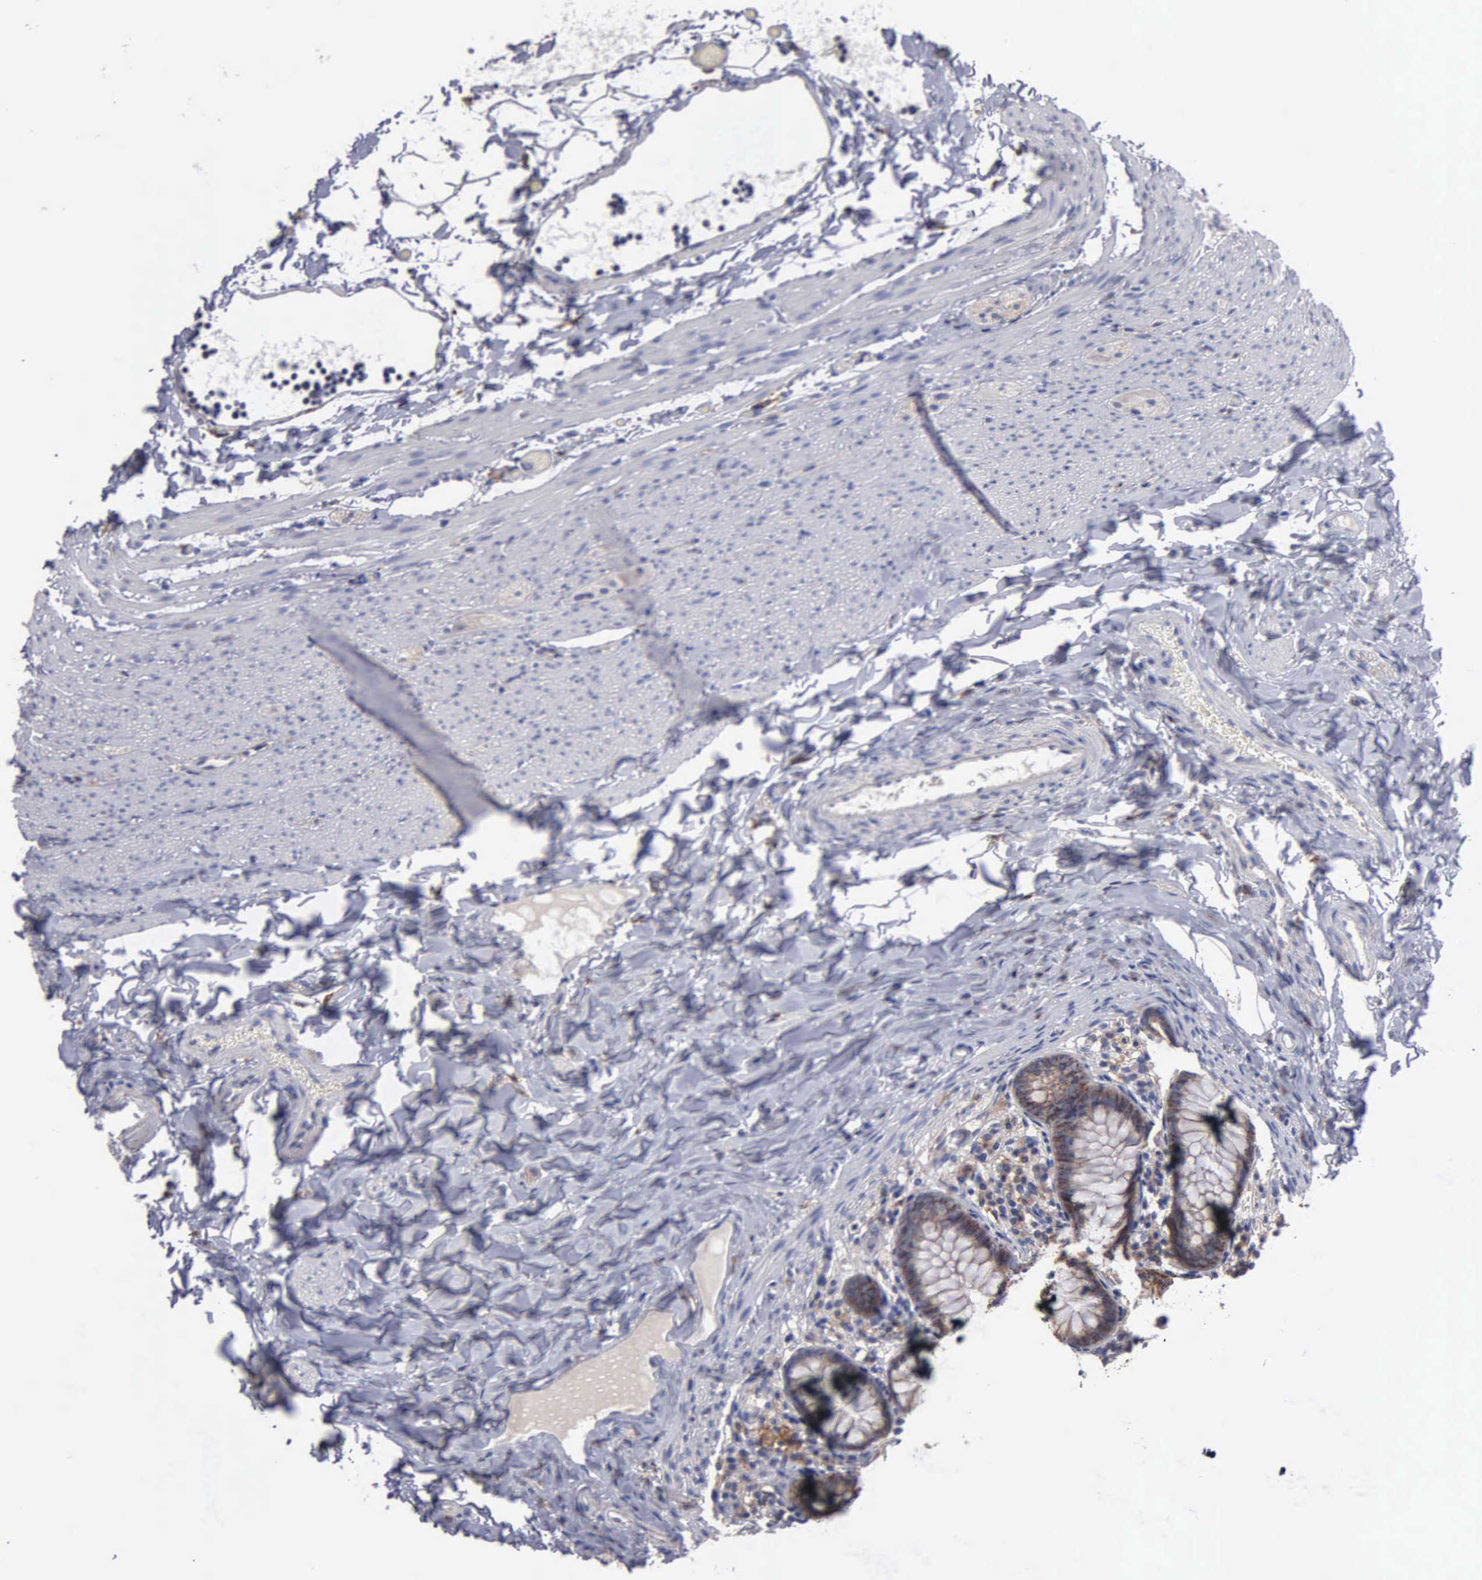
{"staining": {"intensity": "weak", "quantity": ">75%", "location": "cytoplasmic/membranous"}, "tissue": "appendix", "cell_type": "Glandular cells", "image_type": "normal", "snomed": [{"axis": "morphology", "description": "Normal tissue, NOS"}, {"axis": "topography", "description": "Appendix"}], "caption": "Normal appendix was stained to show a protein in brown. There is low levels of weak cytoplasmic/membranous staining in about >75% of glandular cells. The protein of interest is stained brown, and the nuclei are stained in blue (DAB IHC with brightfield microscopy, high magnification).", "gene": "PTGS2", "patient": {"sex": "male", "age": 7}}